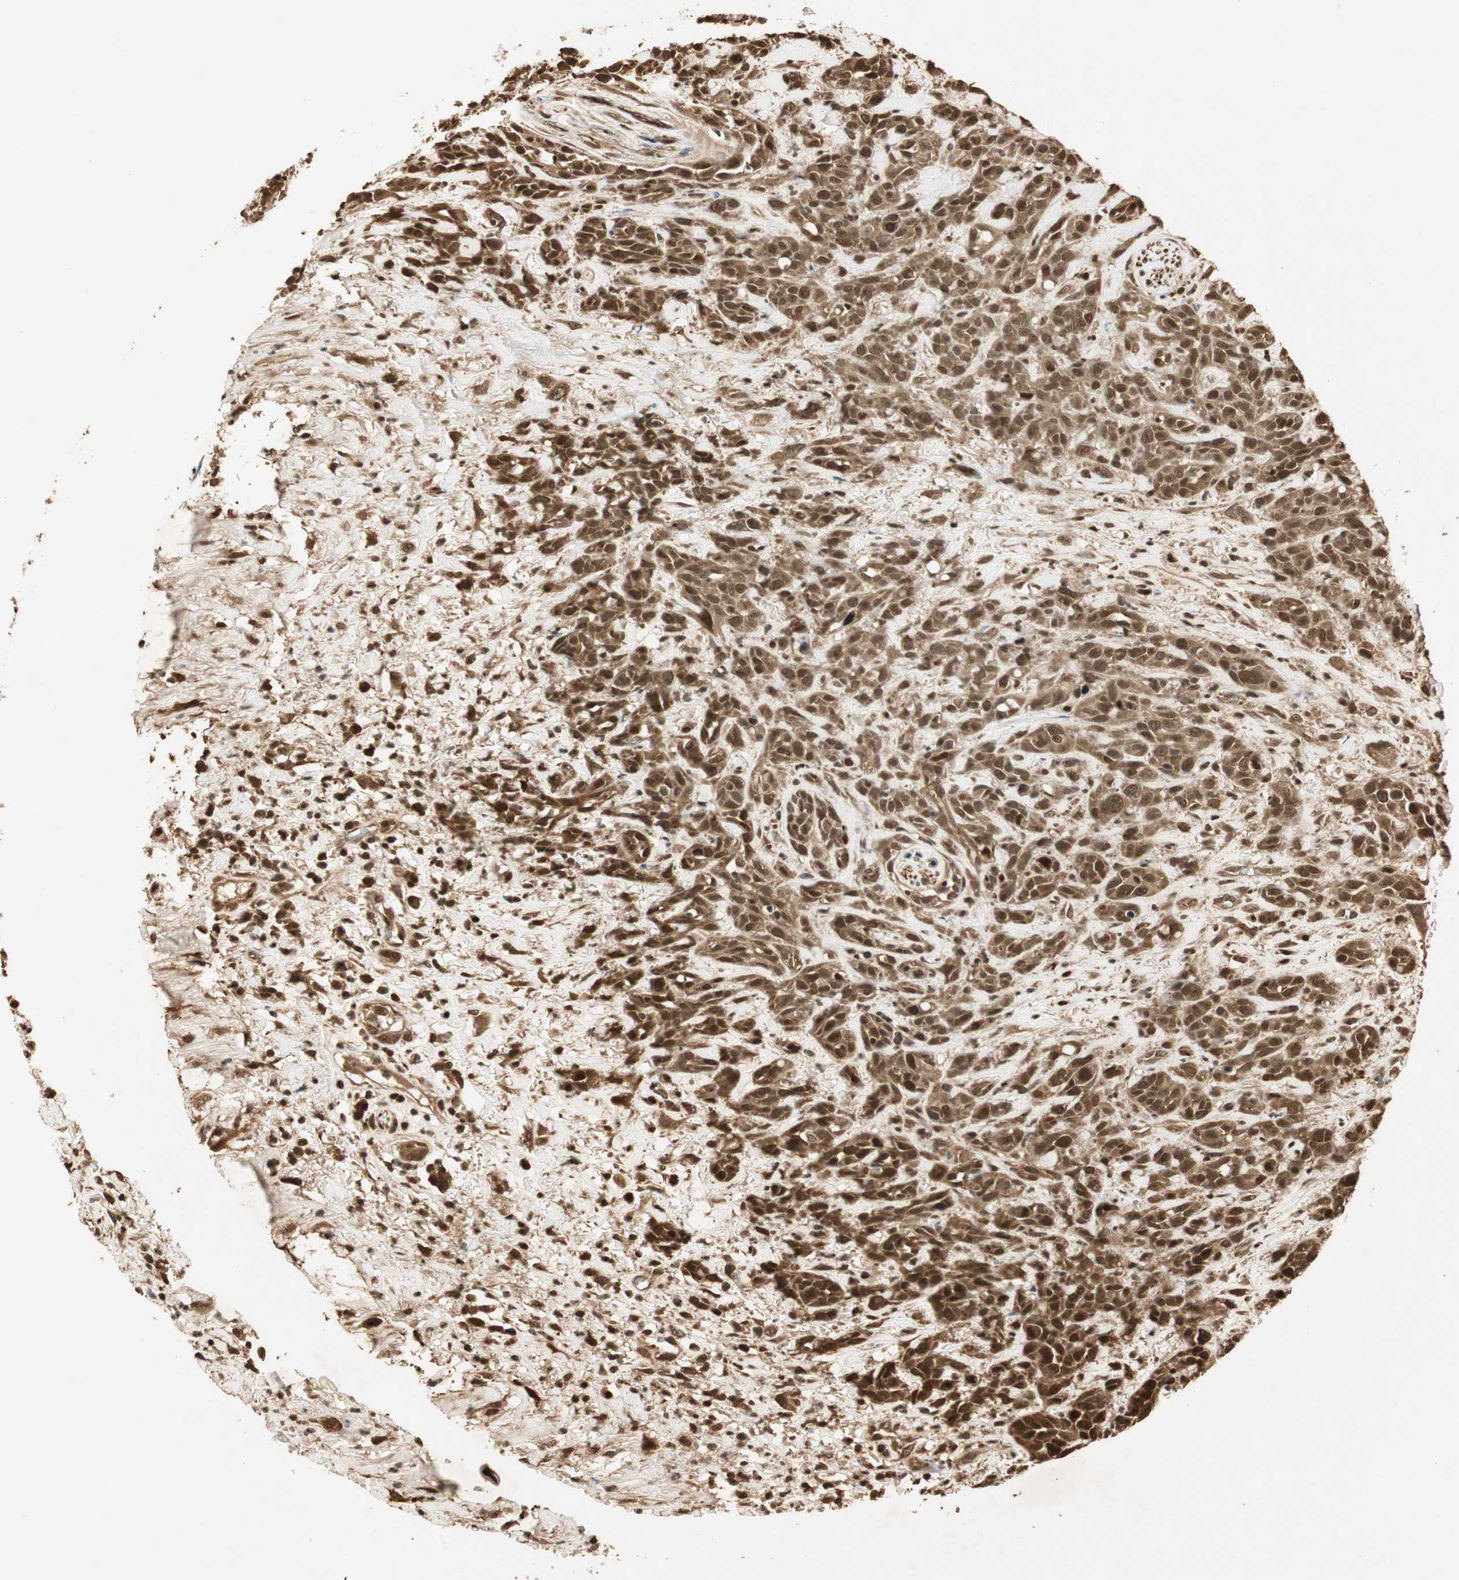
{"staining": {"intensity": "moderate", "quantity": ">75%", "location": "cytoplasmic/membranous"}, "tissue": "head and neck cancer", "cell_type": "Tumor cells", "image_type": "cancer", "snomed": [{"axis": "morphology", "description": "Squamous cell carcinoma, NOS"}, {"axis": "topography", "description": "Head-Neck"}], "caption": "A medium amount of moderate cytoplasmic/membranous expression is appreciated in about >75% of tumor cells in head and neck squamous cell carcinoma tissue. (DAB (3,3'-diaminobenzidine) = brown stain, brightfield microscopy at high magnification).", "gene": "RPA3", "patient": {"sex": "male", "age": 62}}